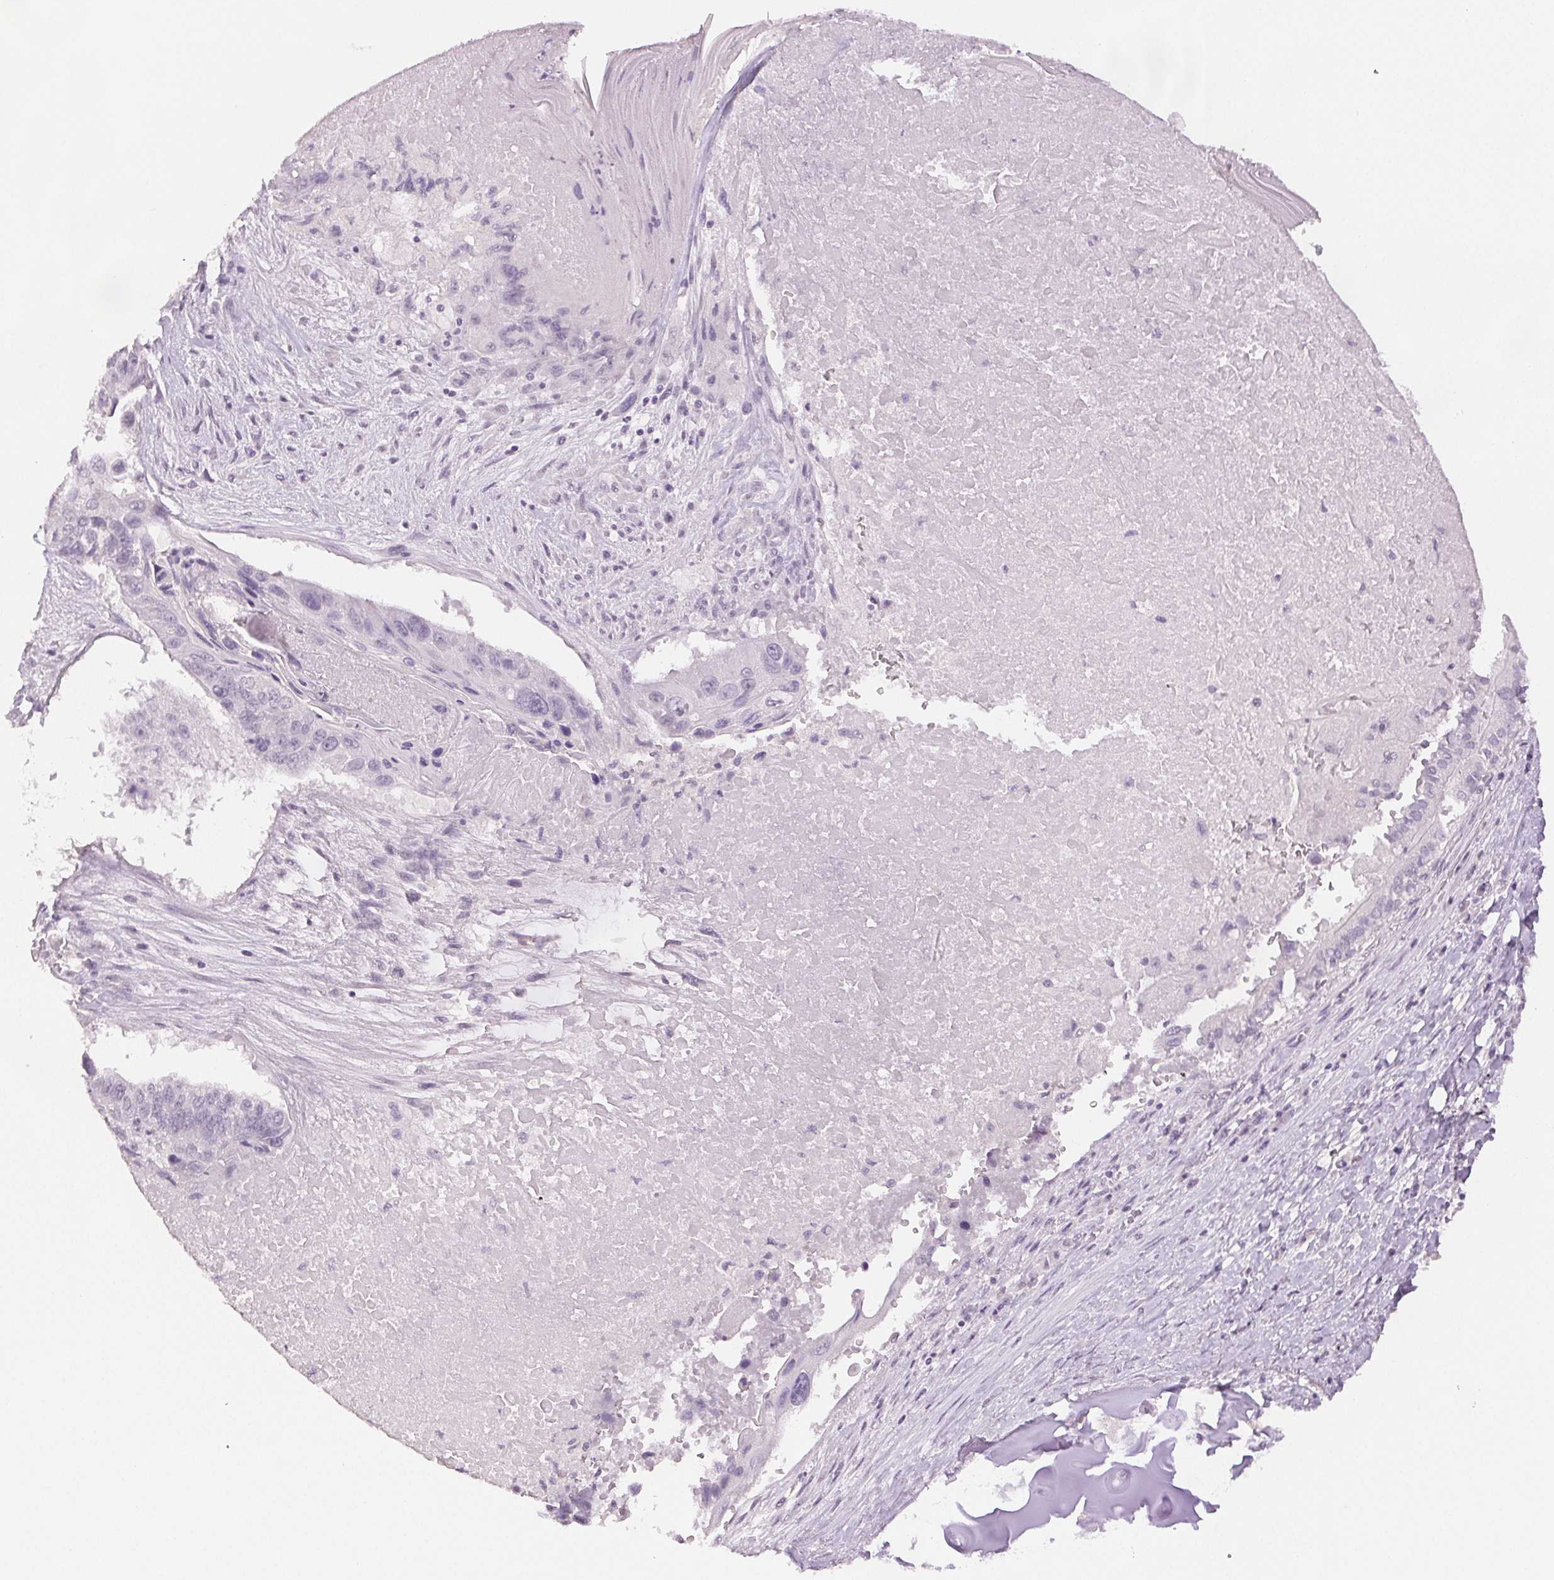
{"staining": {"intensity": "negative", "quantity": "none", "location": "none"}, "tissue": "lung cancer", "cell_type": "Tumor cells", "image_type": "cancer", "snomed": [{"axis": "morphology", "description": "Squamous cell carcinoma, NOS"}, {"axis": "topography", "description": "Lung"}], "caption": "Image shows no protein staining in tumor cells of lung cancer (squamous cell carcinoma) tissue.", "gene": "SCGN", "patient": {"sex": "male", "age": 73}}